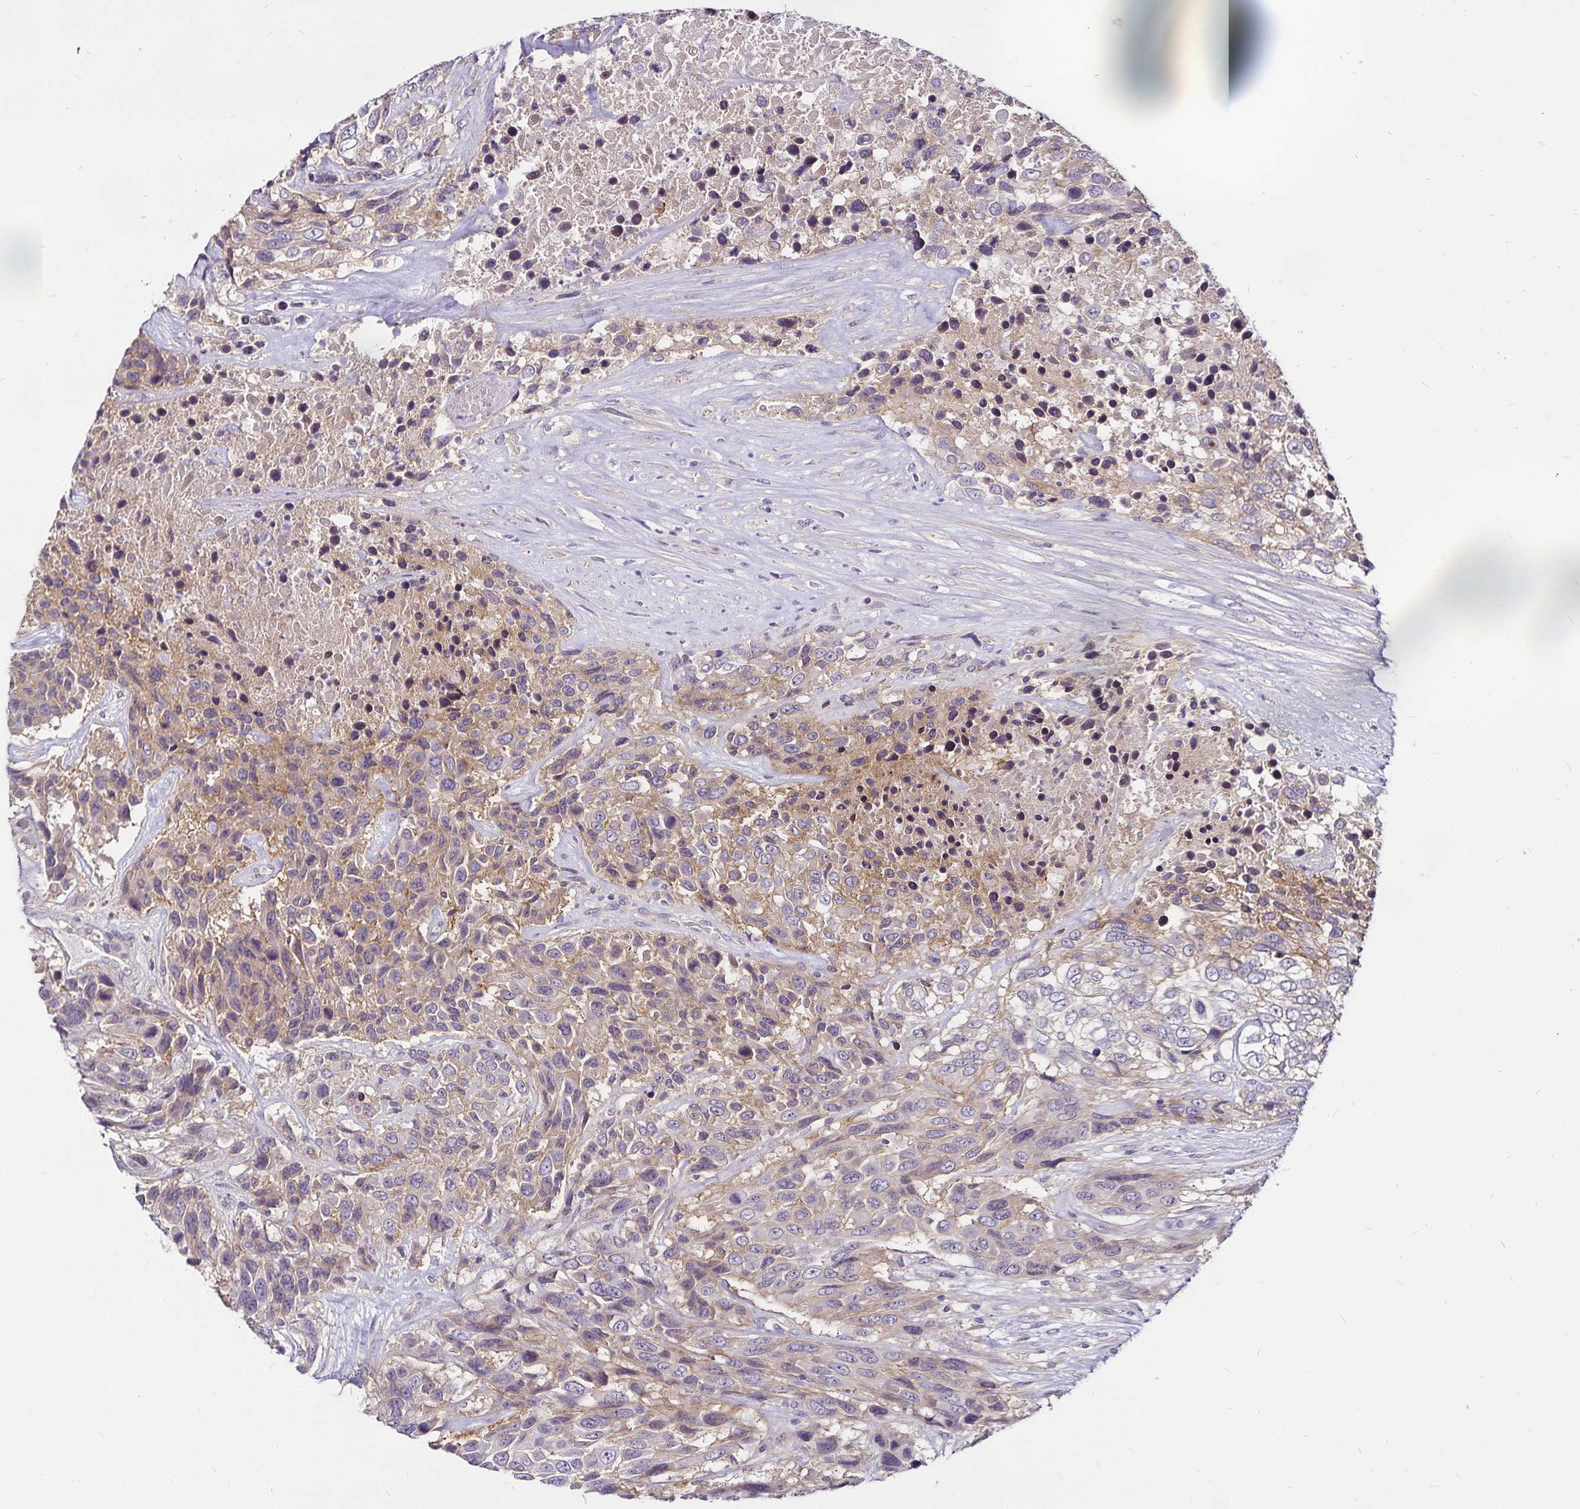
{"staining": {"intensity": "weak", "quantity": "<25%", "location": "cytoplasmic/membranous"}, "tissue": "urothelial cancer", "cell_type": "Tumor cells", "image_type": "cancer", "snomed": [{"axis": "morphology", "description": "Urothelial carcinoma, High grade"}, {"axis": "topography", "description": "Urinary bladder"}], "caption": "Immunohistochemical staining of human high-grade urothelial carcinoma shows no significant positivity in tumor cells.", "gene": "GNG12", "patient": {"sex": "female", "age": 70}}